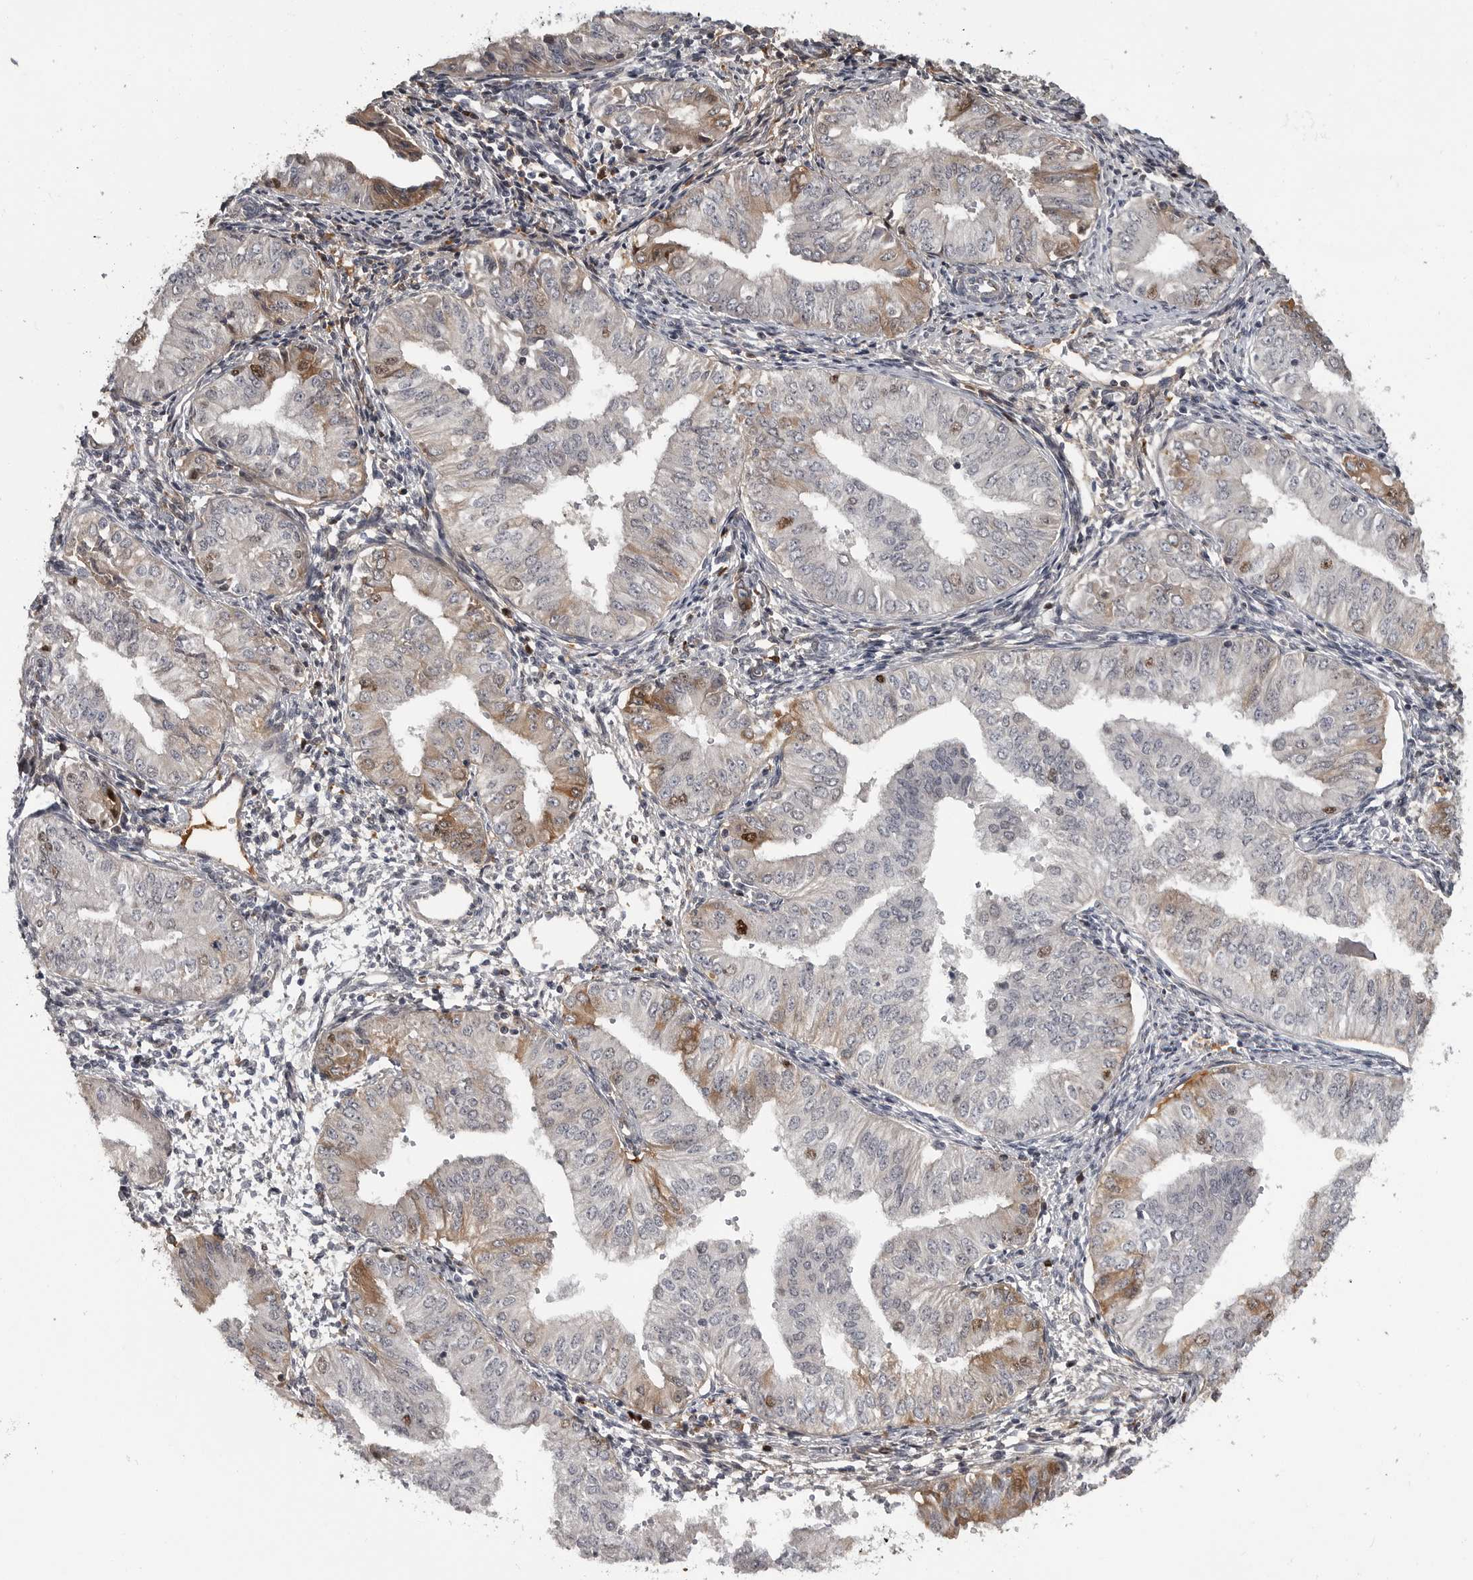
{"staining": {"intensity": "moderate", "quantity": "<25%", "location": "cytoplasmic/membranous,nuclear"}, "tissue": "endometrial cancer", "cell_type": "Tumor cells", "image_type": "cancer", "snomed": [{"axis": "morphology", "description": "Normal tissue, NOS"}, {"axis": "morphology", "description": "Adenocarcinoma, NOS"}, {"axis": "topography", "description": "Endometrium"}], "caption": "High-power microscopy captured an immunohistochemistry micrograph of endometrial adenocarcinoma, revealing moderate cytoplasmic/membranous and nuclear expression in about <25% of tumor cells.", "gene": "ZNF277", "patient": {"sex": "female", "age": 53}}